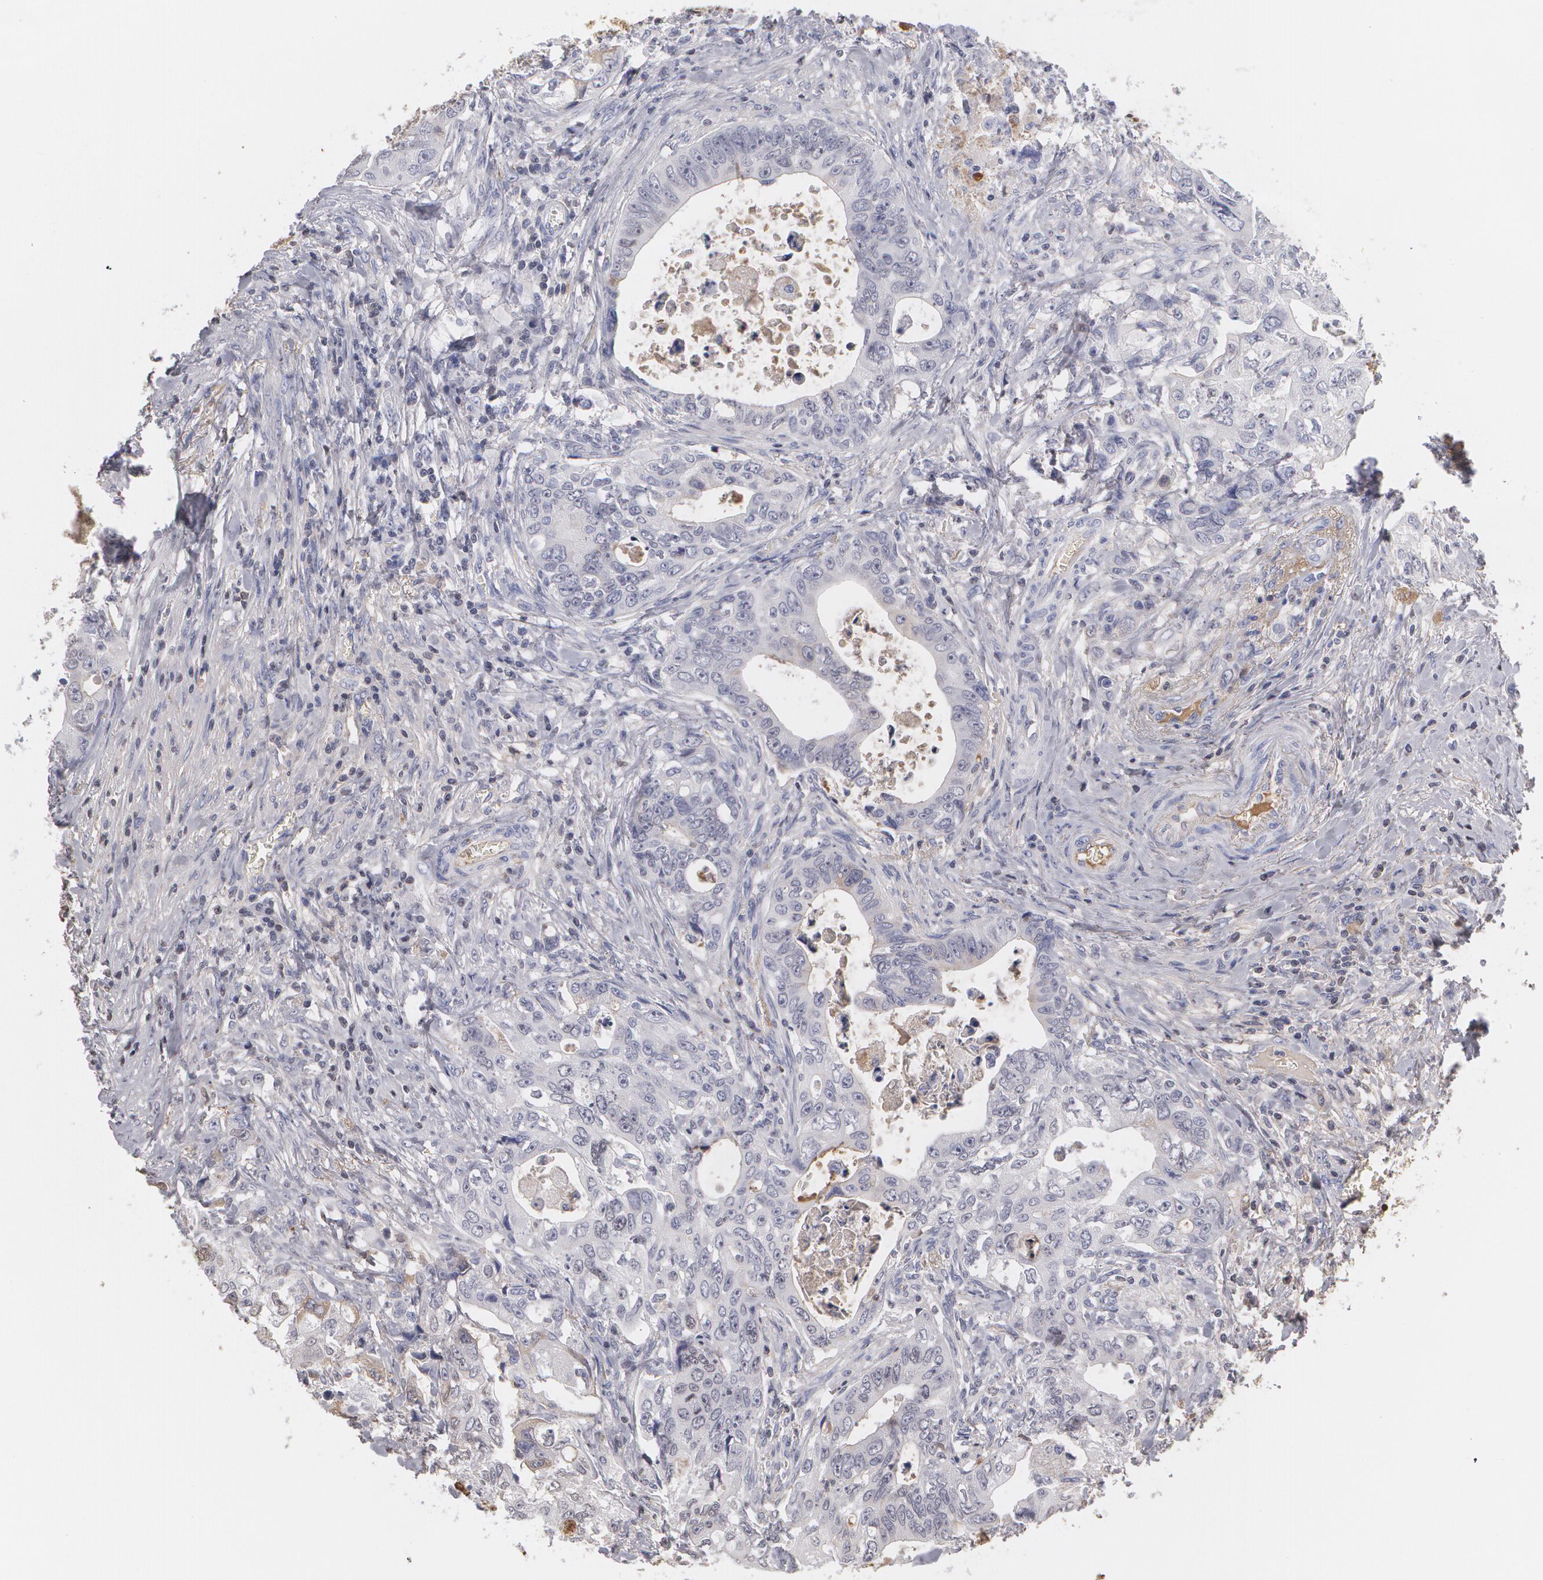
{"staining": {"intensity": "weak", "quantity": "<25%", "location": "cytoplasmic/membranous"}, "tissue": "colorectal cancer", "cell_type": "Tumor cells", "image_type": "cancer", "snomed": [{"axis": "morphology", "description": "Adenocarcinoma, NOS"}, {"axis": "topography", "description": "Rectum"}], "caption": "Protein analysis of adenocarcinoma (colorectal) reveals no significant expression in tumor cells. Brightfield microscopy of immunohistochemistry (IHC) stained with DAB (brown) and hematoxylin (blue), captured at high magnification.", "gene": "SERPINA1", "patient": {"sex": "female", "age": 57}}